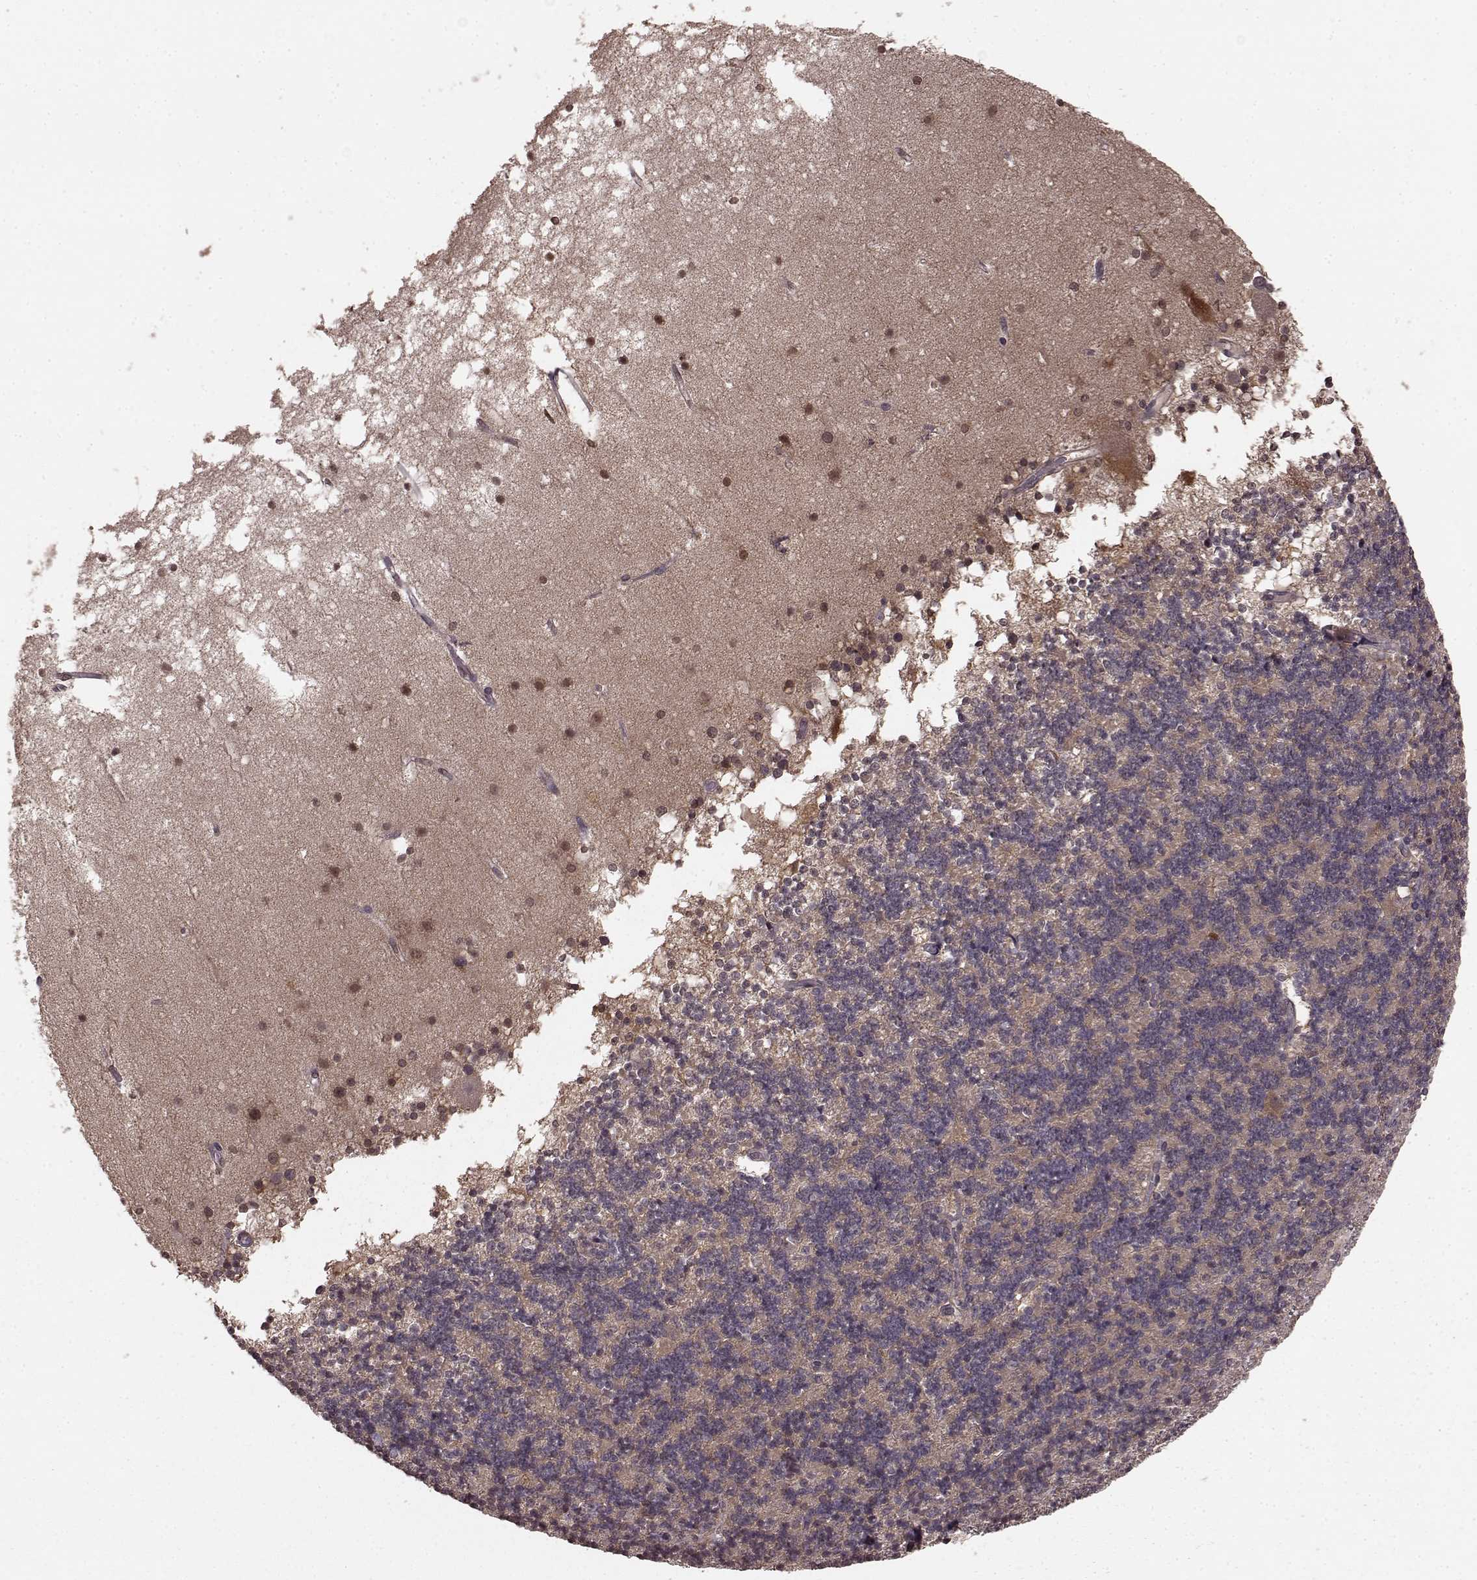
{"staining": {"intensity": "weak", "quantity": "25%-75%", "location": "cytoplasmic/membranous"}, "tissue": "cerebellum", "cell_type": "Cells in granular layer", "image_type": "normal", "snomed": [{"axis": "morphology", "description": "Normal tissue, NOS"}, {"axis": "topography", "description": "Cerebellum"}], "caption": "Immunohistochemical staining of unremarkable cerebellum shows 25%-75% levels of weak cytoplasmic/membranous protein positivity in about 25%-75% of cells in granular layer.", "gene": "GSS", "patient": {"sex": "male", "age": 70}}